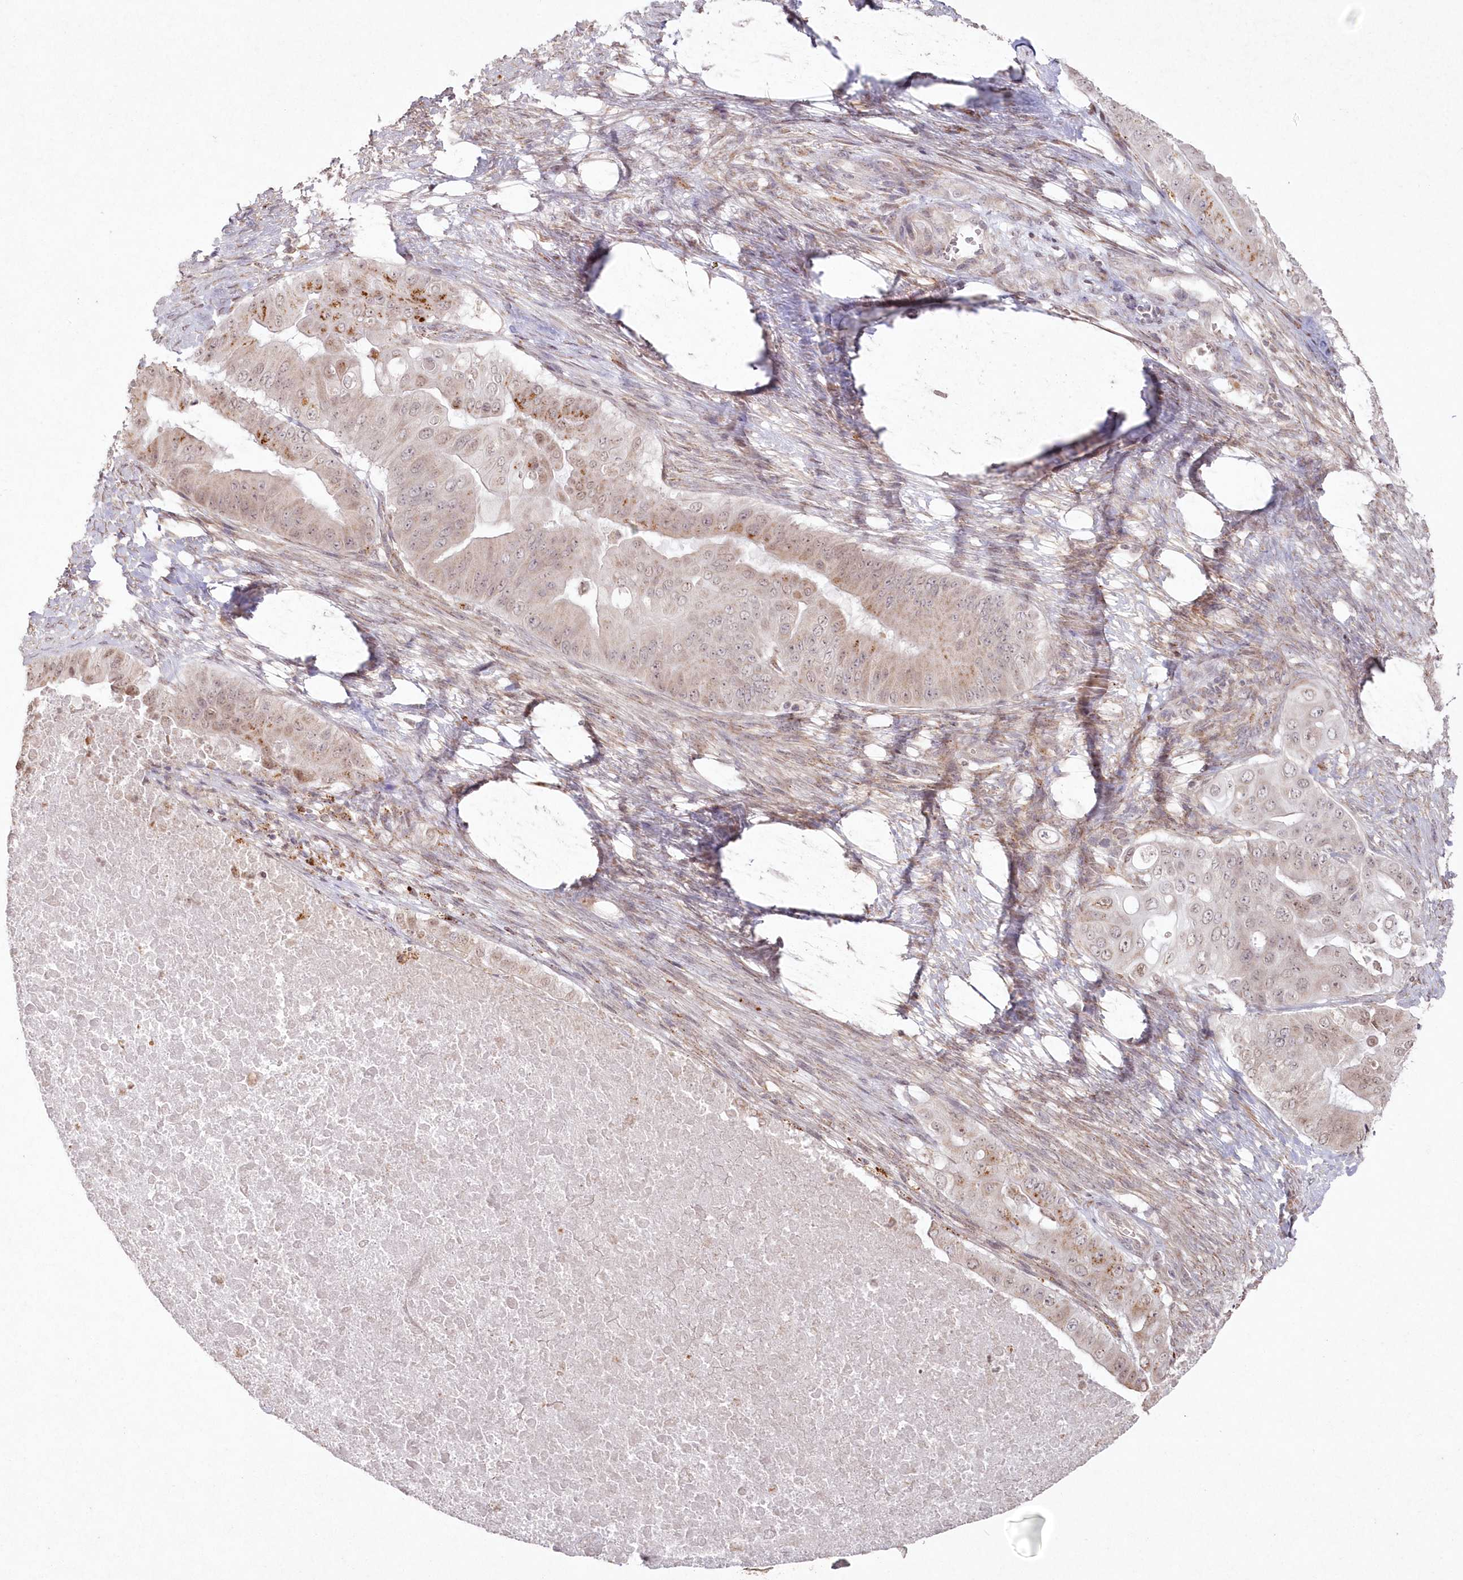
{"staining": {"intensity": "moderate", "quantity": "25%-75%", "location": "cytoplasmic/membranous"}, "tissue": "pancreatic cancer", "cell_type": "Tumor cells", "image_type": "cancer", "snomed": [{"axis": "morphology", "description": "Adenocarcinoma, NOS"}, {"axis": "topography", "description": "Pancreas"}], "caption": "A brown stain labels moderate cytoplasmic/membranous positivity of a protein in human adenocarcinoma (pancreatic) tumor cells.", "gene": "ARSB", "patient": {"sex": "female", "age": 77}}